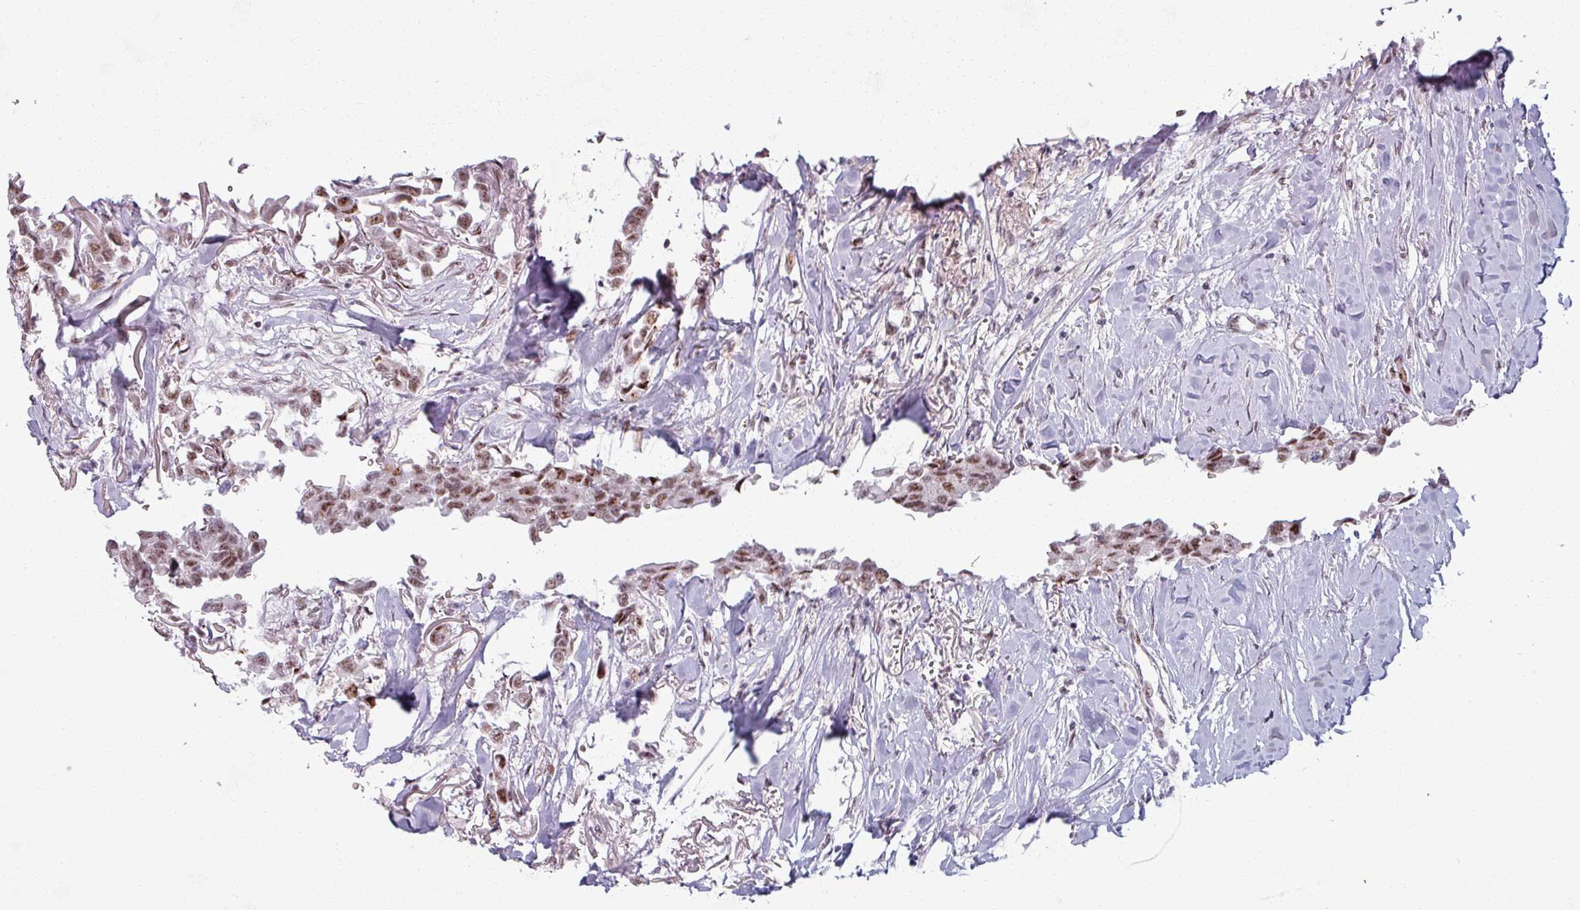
{"staining": {"intensity": "moderate", "quantity": ">75%", "location": "nuclear"}, "tissue": "breast cancer", "cell_type": "Tumor cells", "image_type": "cancer", "snomed": [{"axis": "morphology", "description": "Duct carcinoma"}, {"axis": "topography", "description": "Breast"}], "caption": "Protein staining of breast cancer tissue demonstrates moderate nuclear positivity in about >75% of tumor cells. (brown staining indicates protein expression, while blue staining denotes nuclei).", "gene": "NCOR1", "patient": {"sex": "female", "age": 80}}